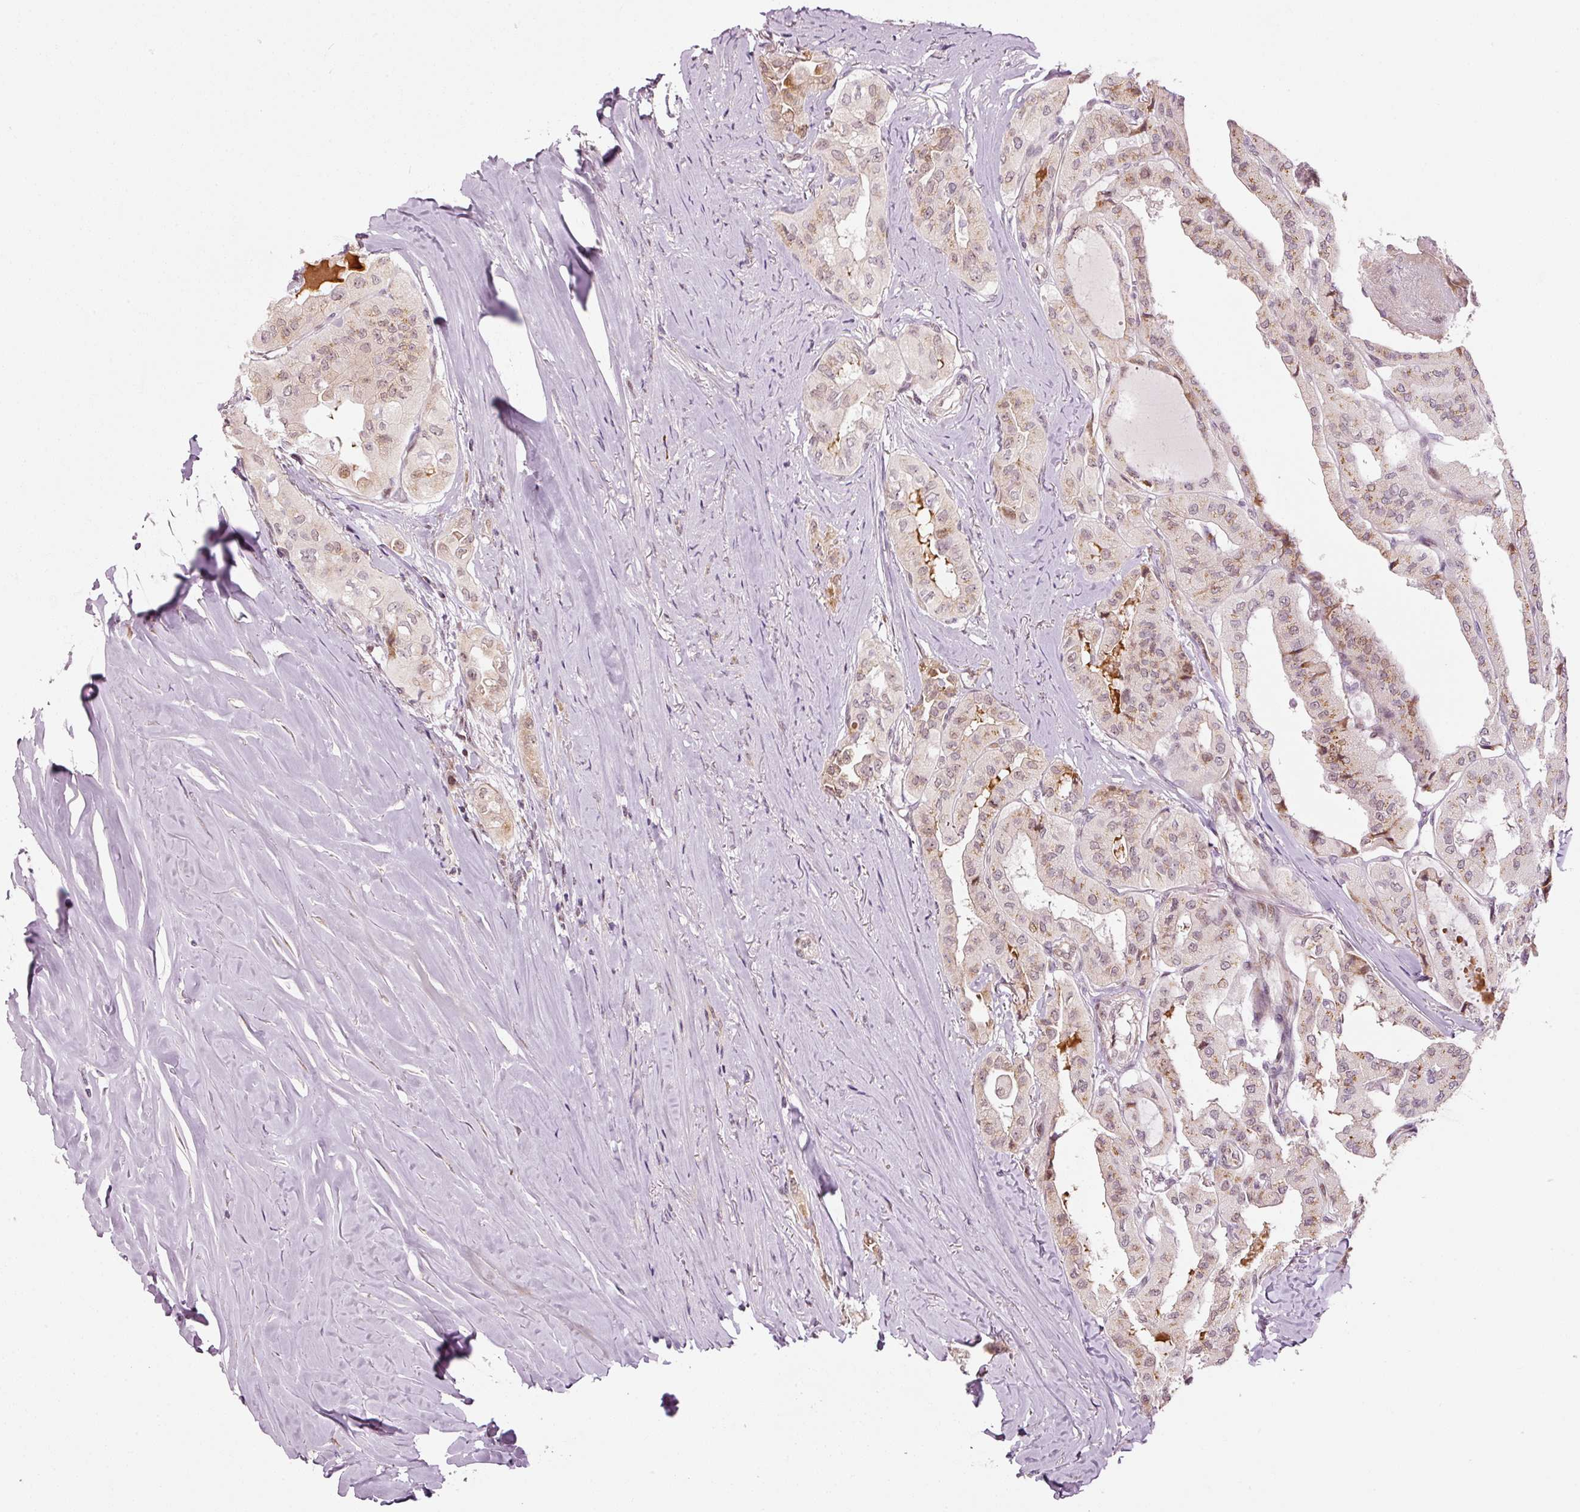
{"staining": {"intensity": "moderate", "quantity": "<25%", "location": "cytoplasmic/membranous"}, "tissue": "thyroid cancer", "cell_type": "Tumor cells", "image_type": "cancer", "snomed": [{"axis": "morphology", "description": "Papillary adenocarcinoma, NOS"}, {"axis": "topography", "description": "Thyroid gland"}], "caption": "A brown stain highlights moderate cytoplasmic/membranous positivity of a protein in thyroid cancer (papillary adenocarcinoma) tumor cells. The protein of interest is stained brown, and the nuclei are stained in blue (DAB IHC with brightfield microscopy, high magnification).", "gene": "ANKRD20A1", "patient": {"sex": "female", "age": 59}}